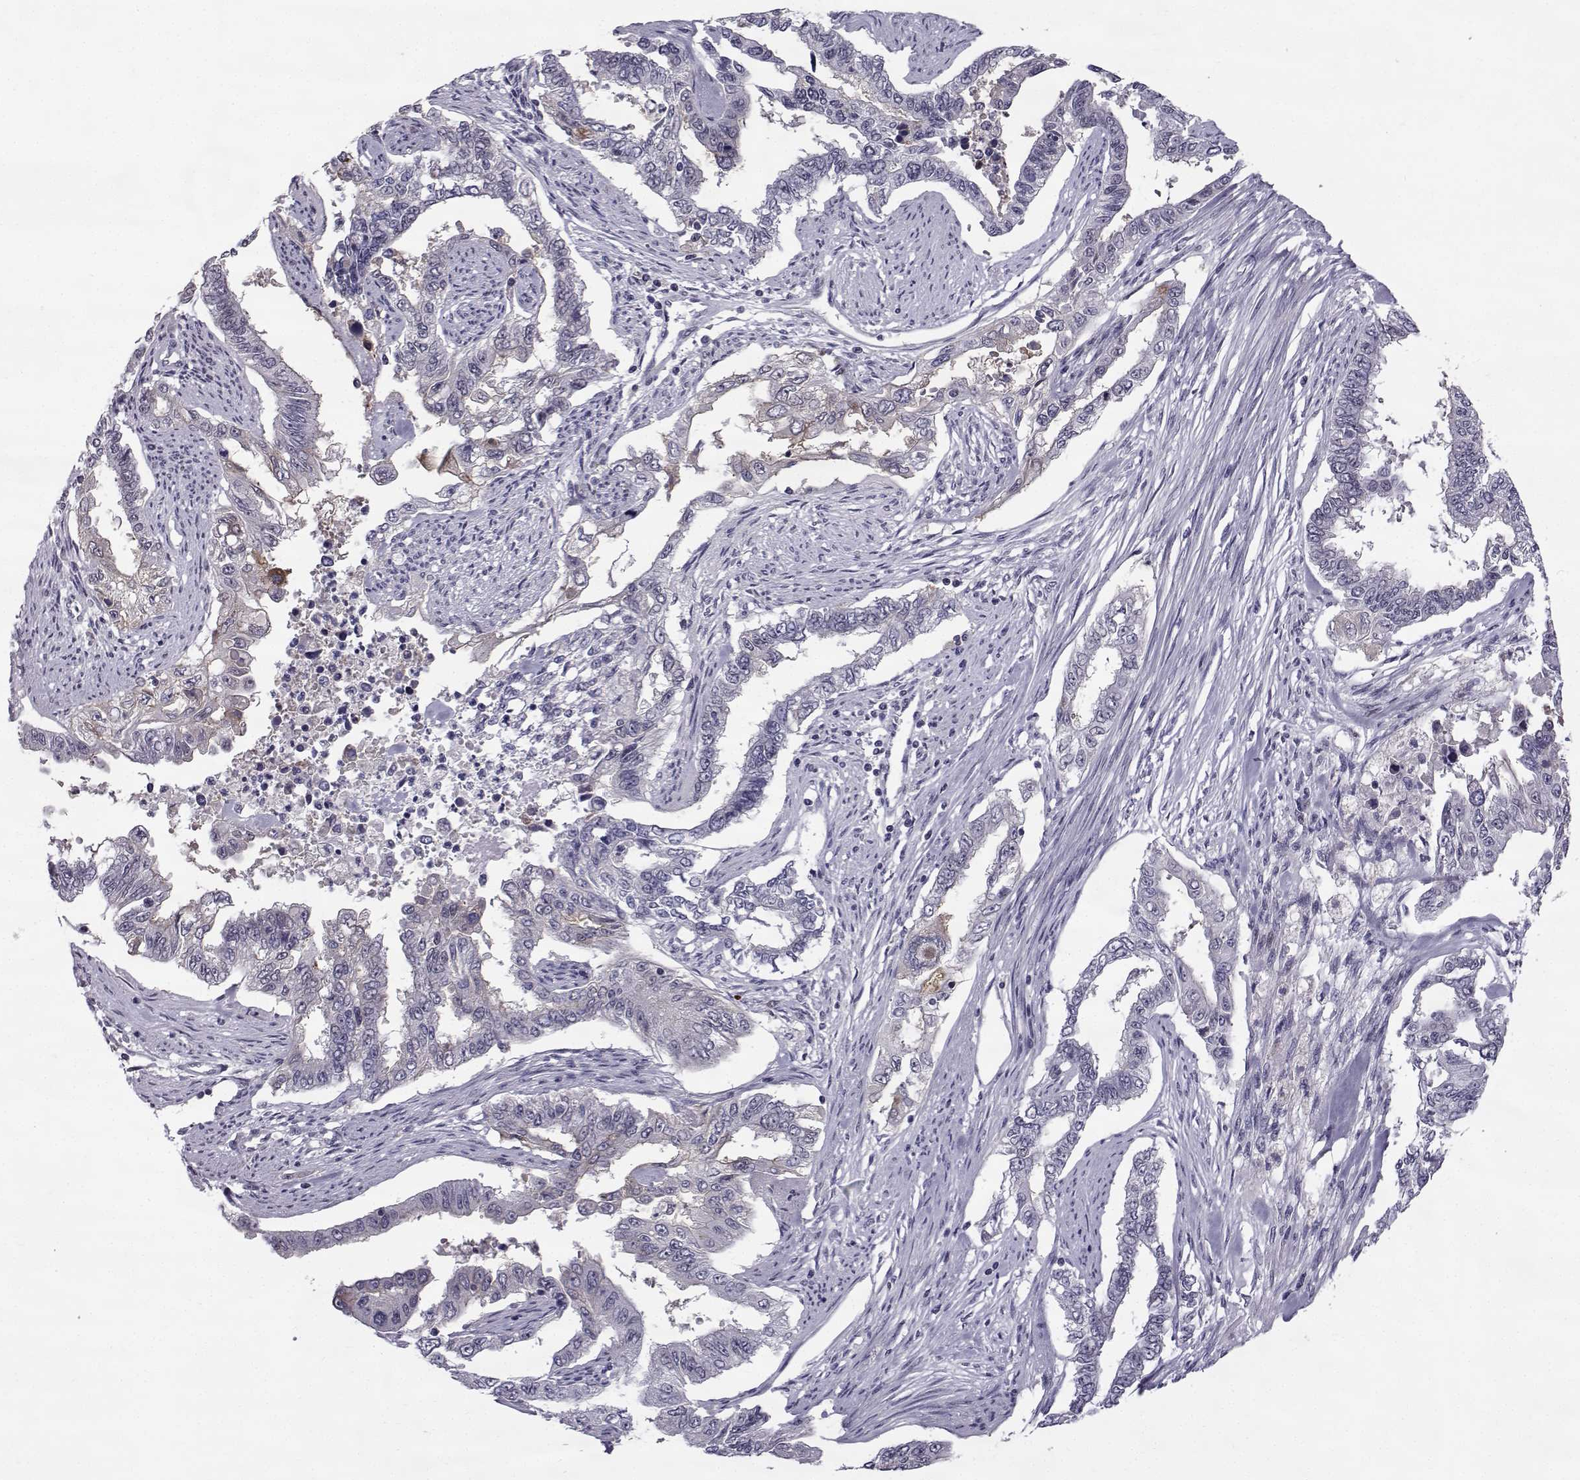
{"staining": {"intensity": "negative", "quantity": "none", "location": "none"}, "tissue": "endometrial cancer", "cell_type": "Tumor cells", "image_type": "cancer", "snomed": [{"axis": "morphology", "description": "Adenocarcinoma, NOS"}, {"axis": "topography", "description": "Uterus"}], "caption": "This is an immunohistochemistry (IHC) micrograph of human endometrial adenocarcinoma. There is no positivity in tumor cells.", "gene": "RBM24", "patient": {"sex": "female", "age": 59}}